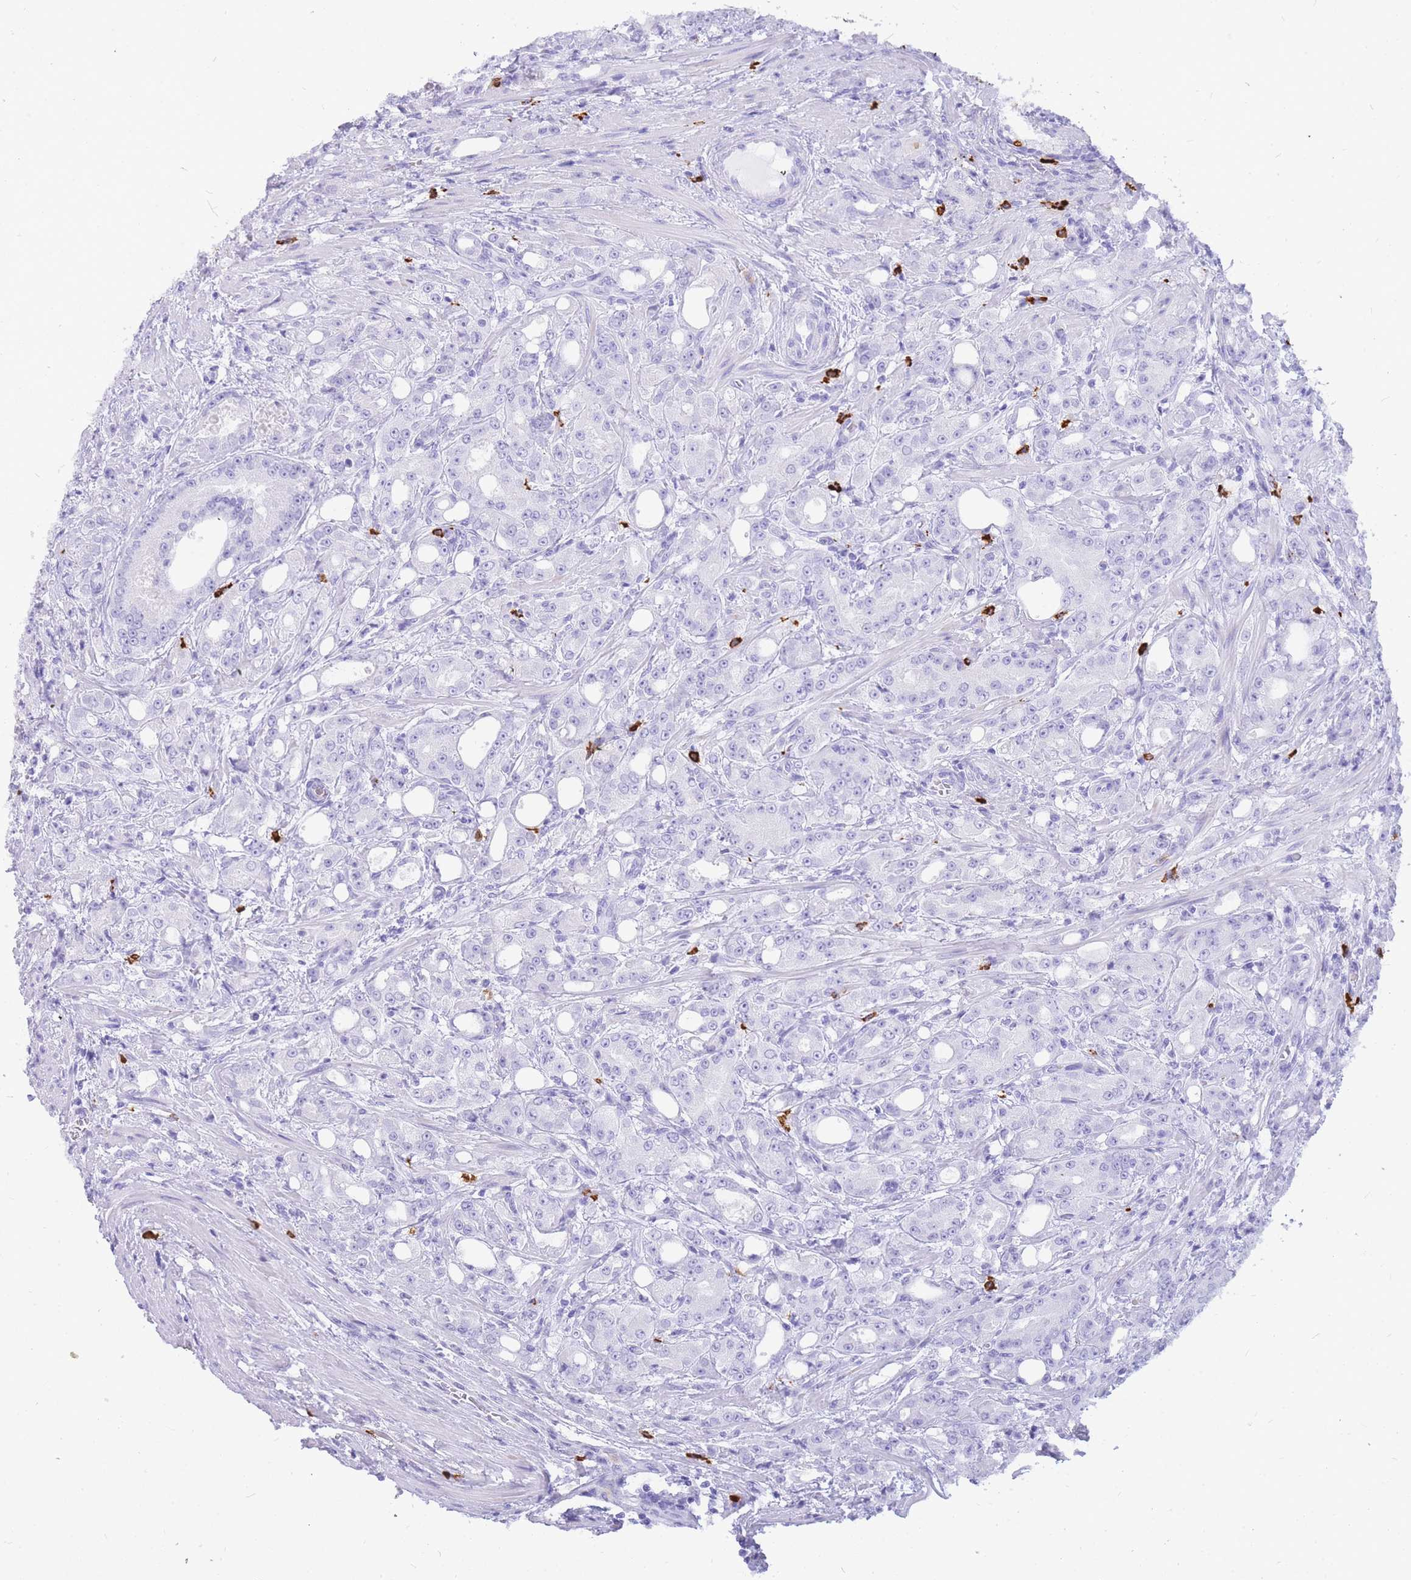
{"staining": {"intensity": "negative", "quantity": "none", "location": "none"}, "tissue": "prostate cancer", "cell_type": "Tumor cells", "image_type": "cancer", "snomed": [{"axis": "morphology", "description": "Adenocarcinoma, High grade"}, {"axis": "topography", "description": "Prostate"}], "caption": "This is a histopathology image of IHC staining of prostate cancer, which shows no staining in tumor cells.", "gene": "HERC1", "patient": {"sex": "male", "age": 69}}